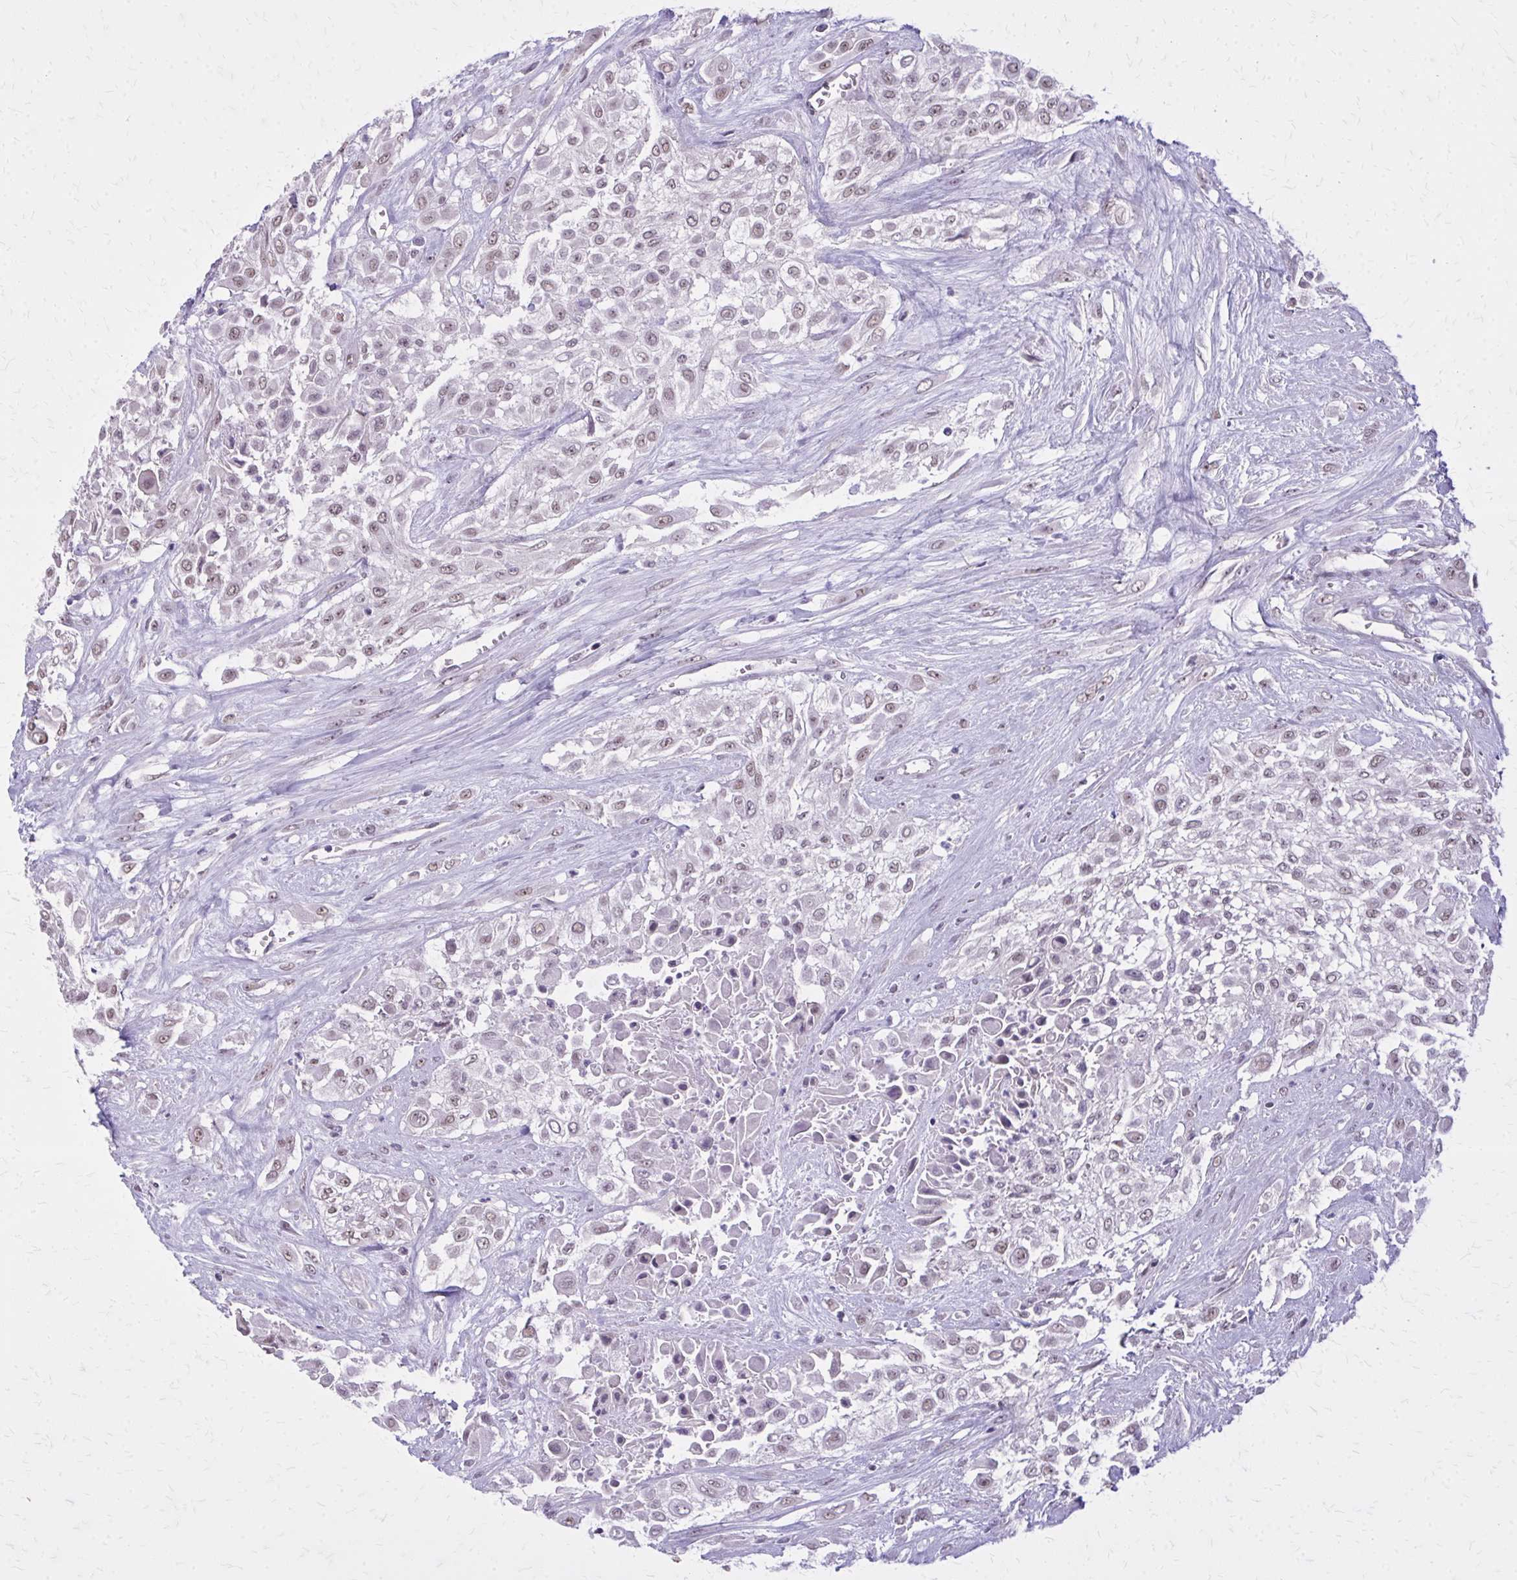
{"staining": {"intensity": "negative", "quantity": "none", "location": "none"}, "tissue": "urothelial cancer", "cell_type": "Tumor cells", "image_type": "cancer", "snomed": [{"axis": "morphology", "description": "Urothelial carcinoma, High grade"}, {"axis": "topography", "description": "Urinary bladder"}], "caption": "This photomicrograph is of urothelial carcinoma (high-grade) stained with IHC to label a protein in brown with the nuclei are counter-stained blue. There is no positivity in tumor cells.", "gene": "PLCB1", "patient": {"sex": "male", "age": 57}}